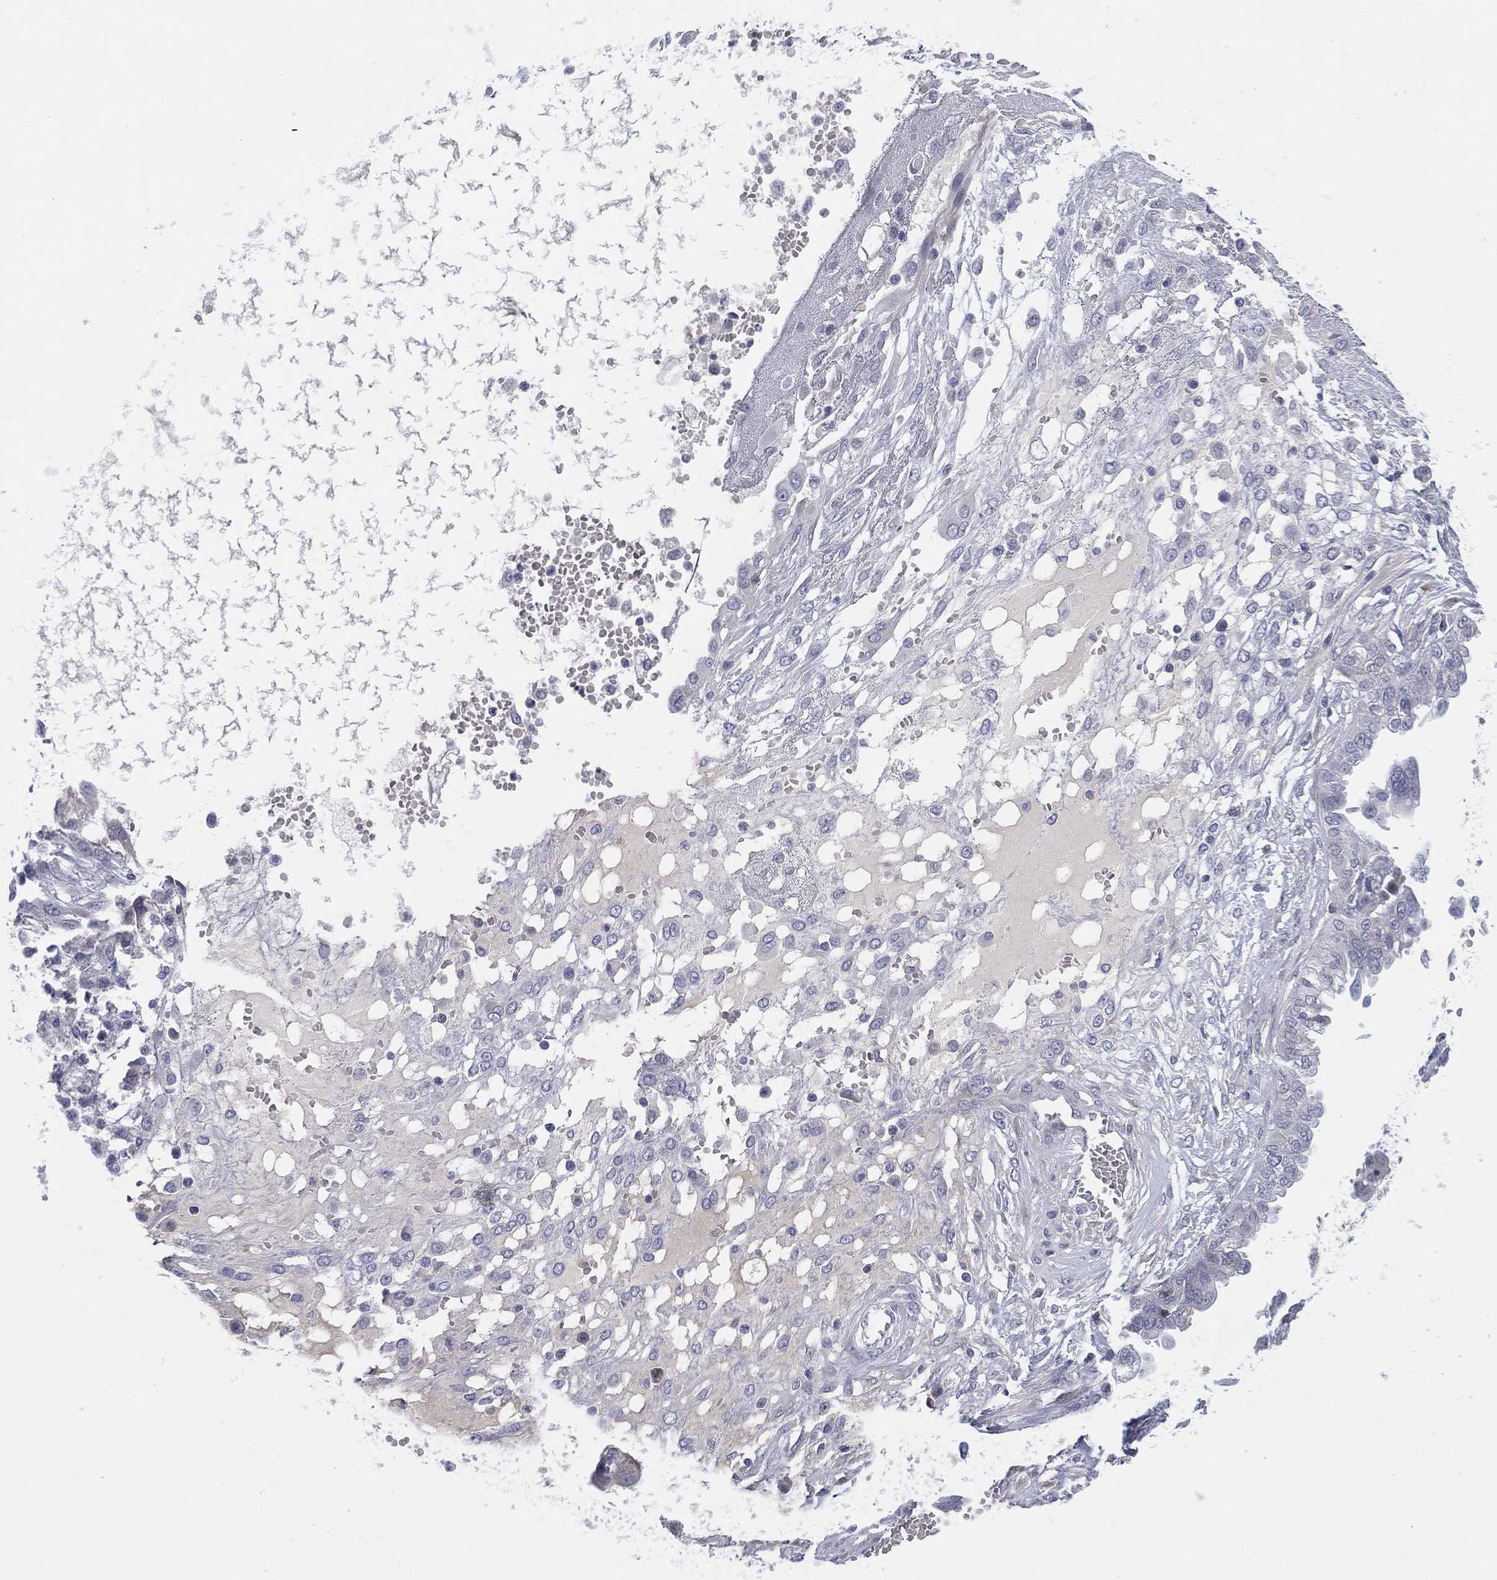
{"staining": {"intensity": "negative", "quantity": "none", "location": "none"}, "tissue": "ovarian cancer", "cell_type": "Tumor cells", "image_type": "cancer", "snomed": [{"axis": "morphology", "description": "Cystadenocarcinoma, serous, NOS"}, {"axis": "topography", "description": "Ovary"}], "caption": "High power microscopy histopathology image of an immunohistochemistry (IHC) photomicrograph of ovarian serous cystadenocarcinoma, revealing no significant expression in tumor cells.", "gene": "MLF1", "patient": {"sex": "female", "age": 67}}